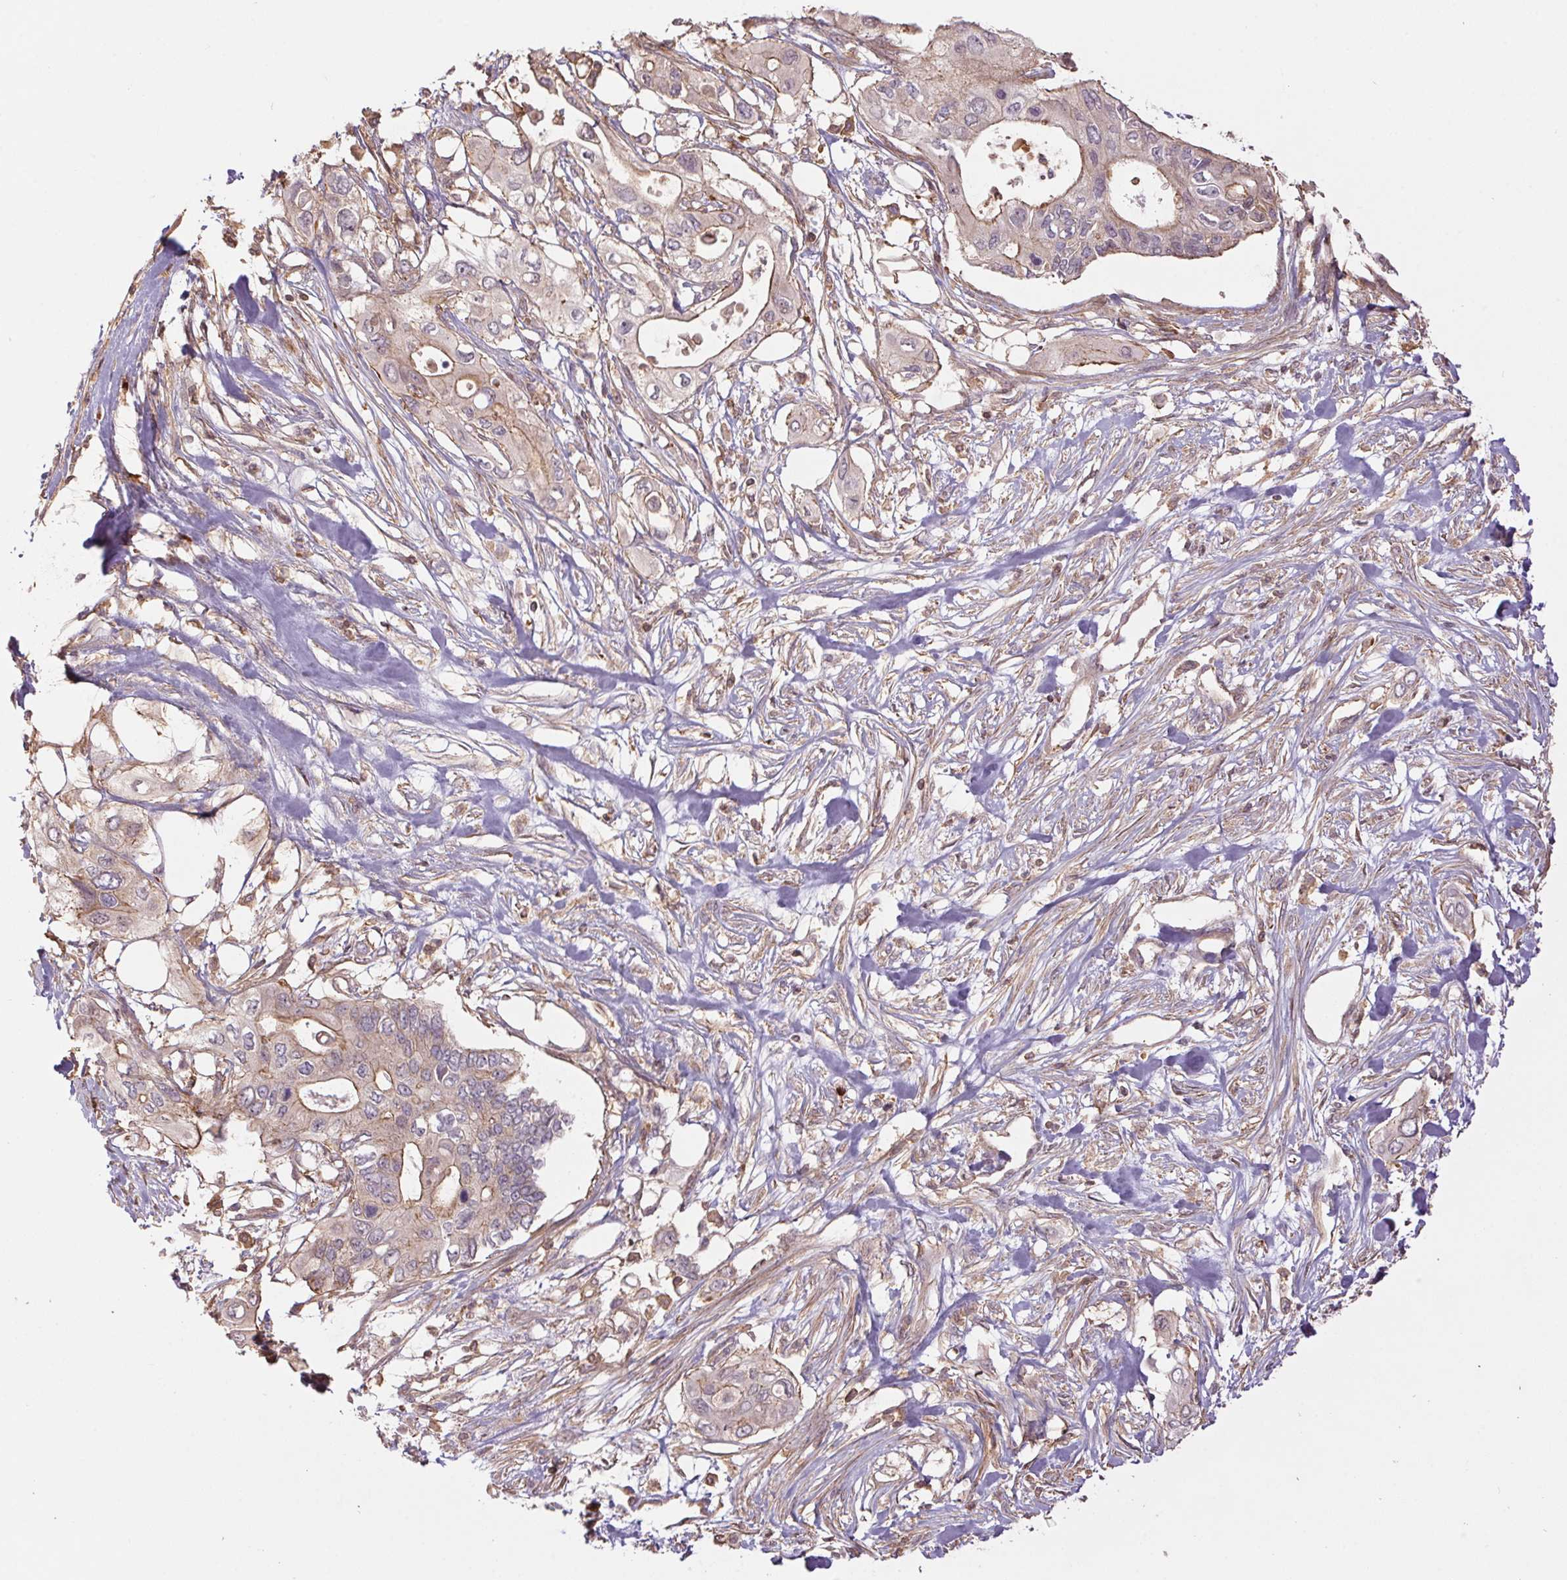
{"staining": {"intensity": "weak", "quantity": "25%-75%", "location": "cytoplasmic/membranous"}, "tissue": "pancreatic cancer", "cell_type": "Tumor cells", "image_type": "cancer", "snomed": [{"axis": "morphology", "description": "Adenocarcinoma, NOS"}, {"axis": "topography", "description": "Pancreas"}], "caption": "Adenocarcinoma (pancreatic) was stained to show a protein in brown. There is low levels of weak cytoplasmic/membranous positivity in approximately 25%-75% of tumor cells.", "gene": "TUBA3D", "patient": {"sex": "female", "age": 63}}